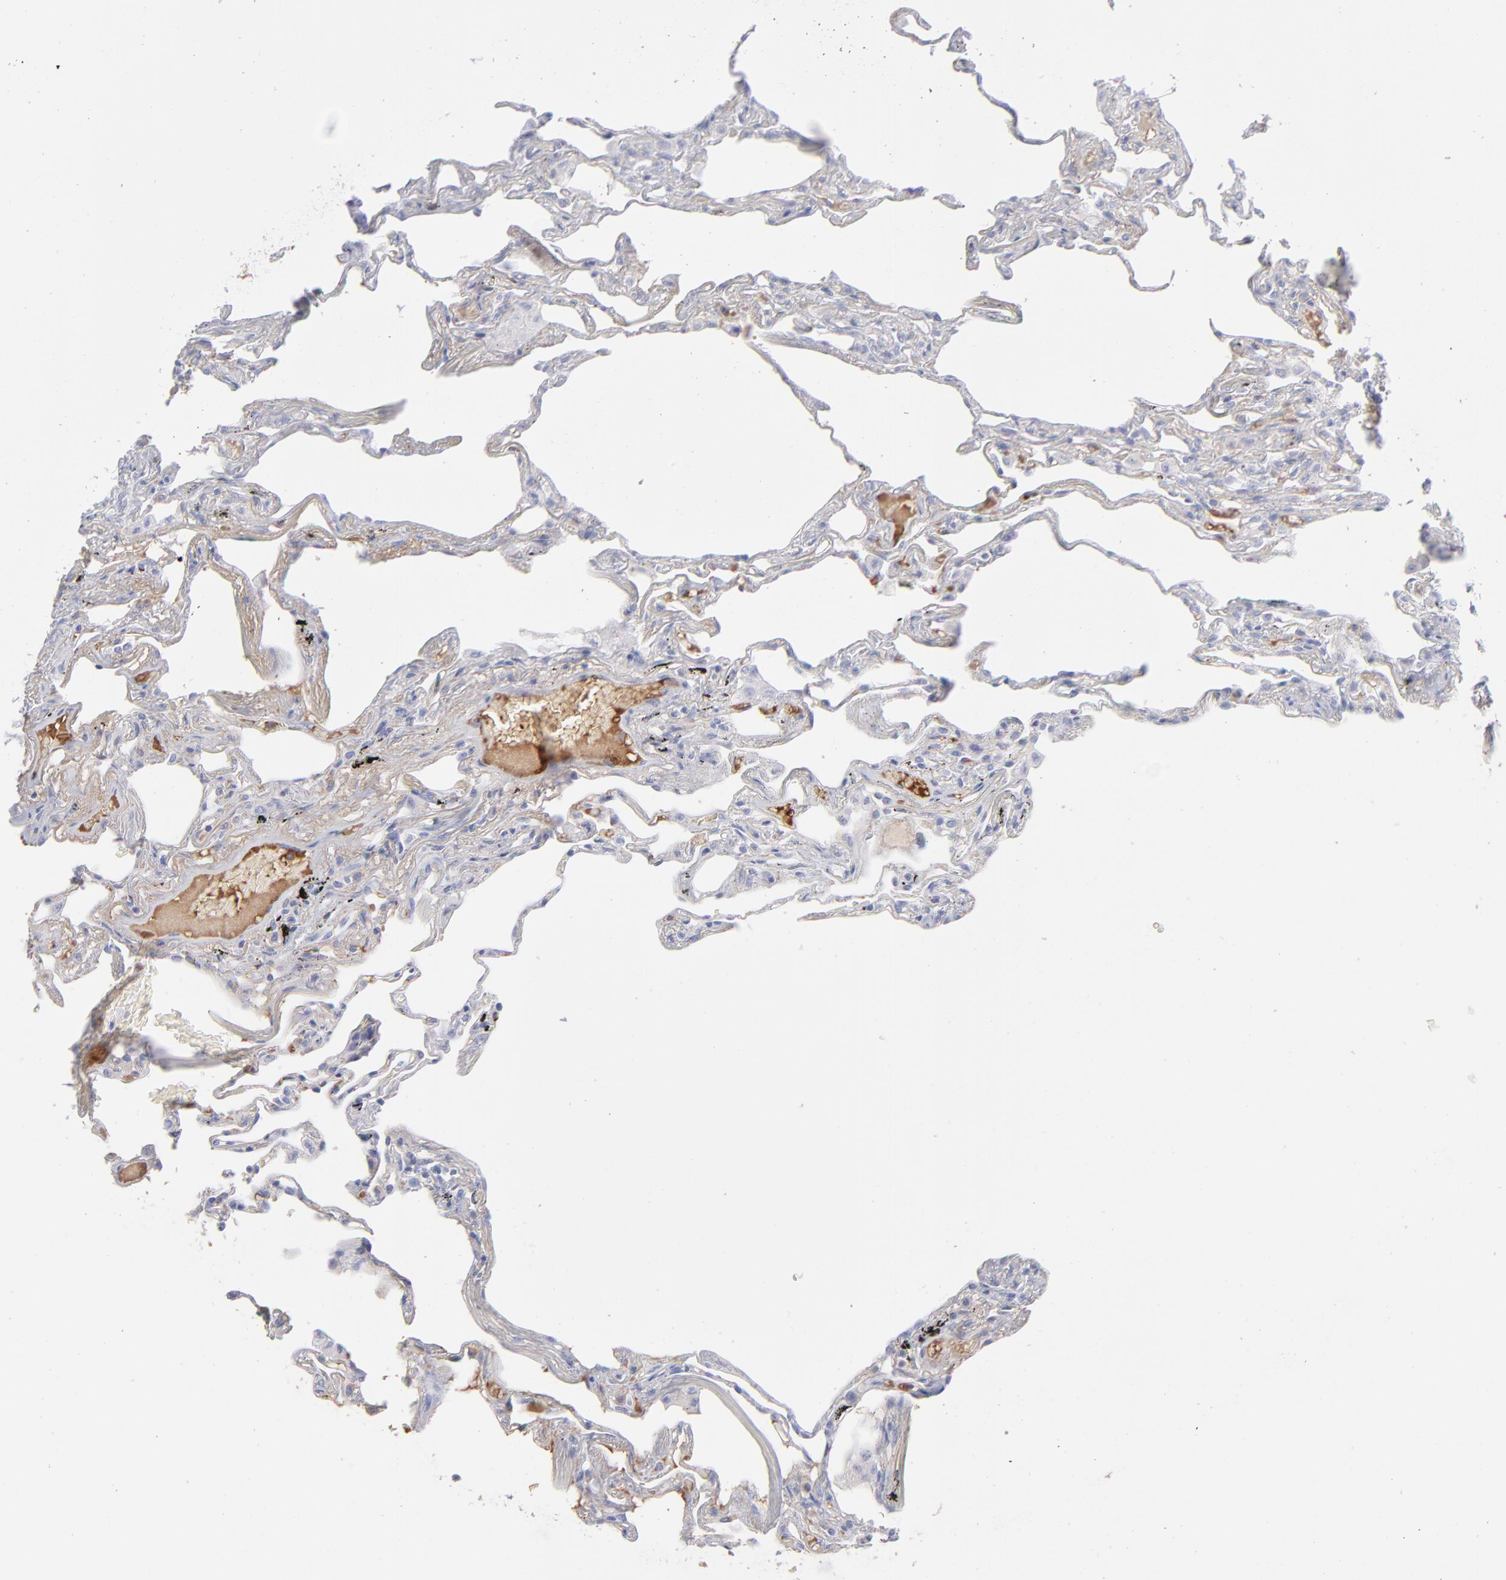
{"staining": {"intensity": "negative", "quantity": "none", "location": "none"}, "tissue": "lung", "cell_type": "Alveolar cells", "image_type": "normal", "snomed": [{"axis": "morphology", "description": "Normal tissue, NOS"}, {"axis": "morphology", "description": "Inflammation, NOS"}, {"axis": "topography", "description": "Lung"}], "caption": "An image of human lung is negative for staining in alveolar cells. (Immunohistochemistry, brightfield microscopy, high magnification).", "gene": "HP", "patient": {"sex": "male", "age": 69}}